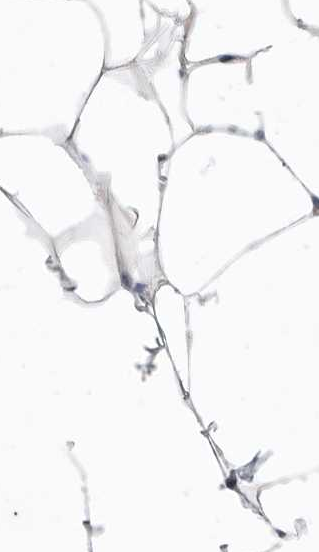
{"staining": {"intensity": "negative", "quantity": "none", "location": "none"}, "tissue": "adipose tissue", "cell_type": "Adipocytes", "image_type": "normal", "snomed": [{"axis": "morphology", "description": "Normal tissue, NOS"}, {"axis": "morphology", "description": "Fibrosis, NOS"}, {"axis": "topography", "description": "Breast"}, {"axis": "topography", "description": "Adipose tissue"}], "caption": "Adipose tissue was stained to show a protein in brown. There is no significant positivity in adipocytes. (DAB IHC visualized using brightfield microscopy, high magnification).", "gene": "STAB2", "patient": {"sex": "female", "age": 39}}